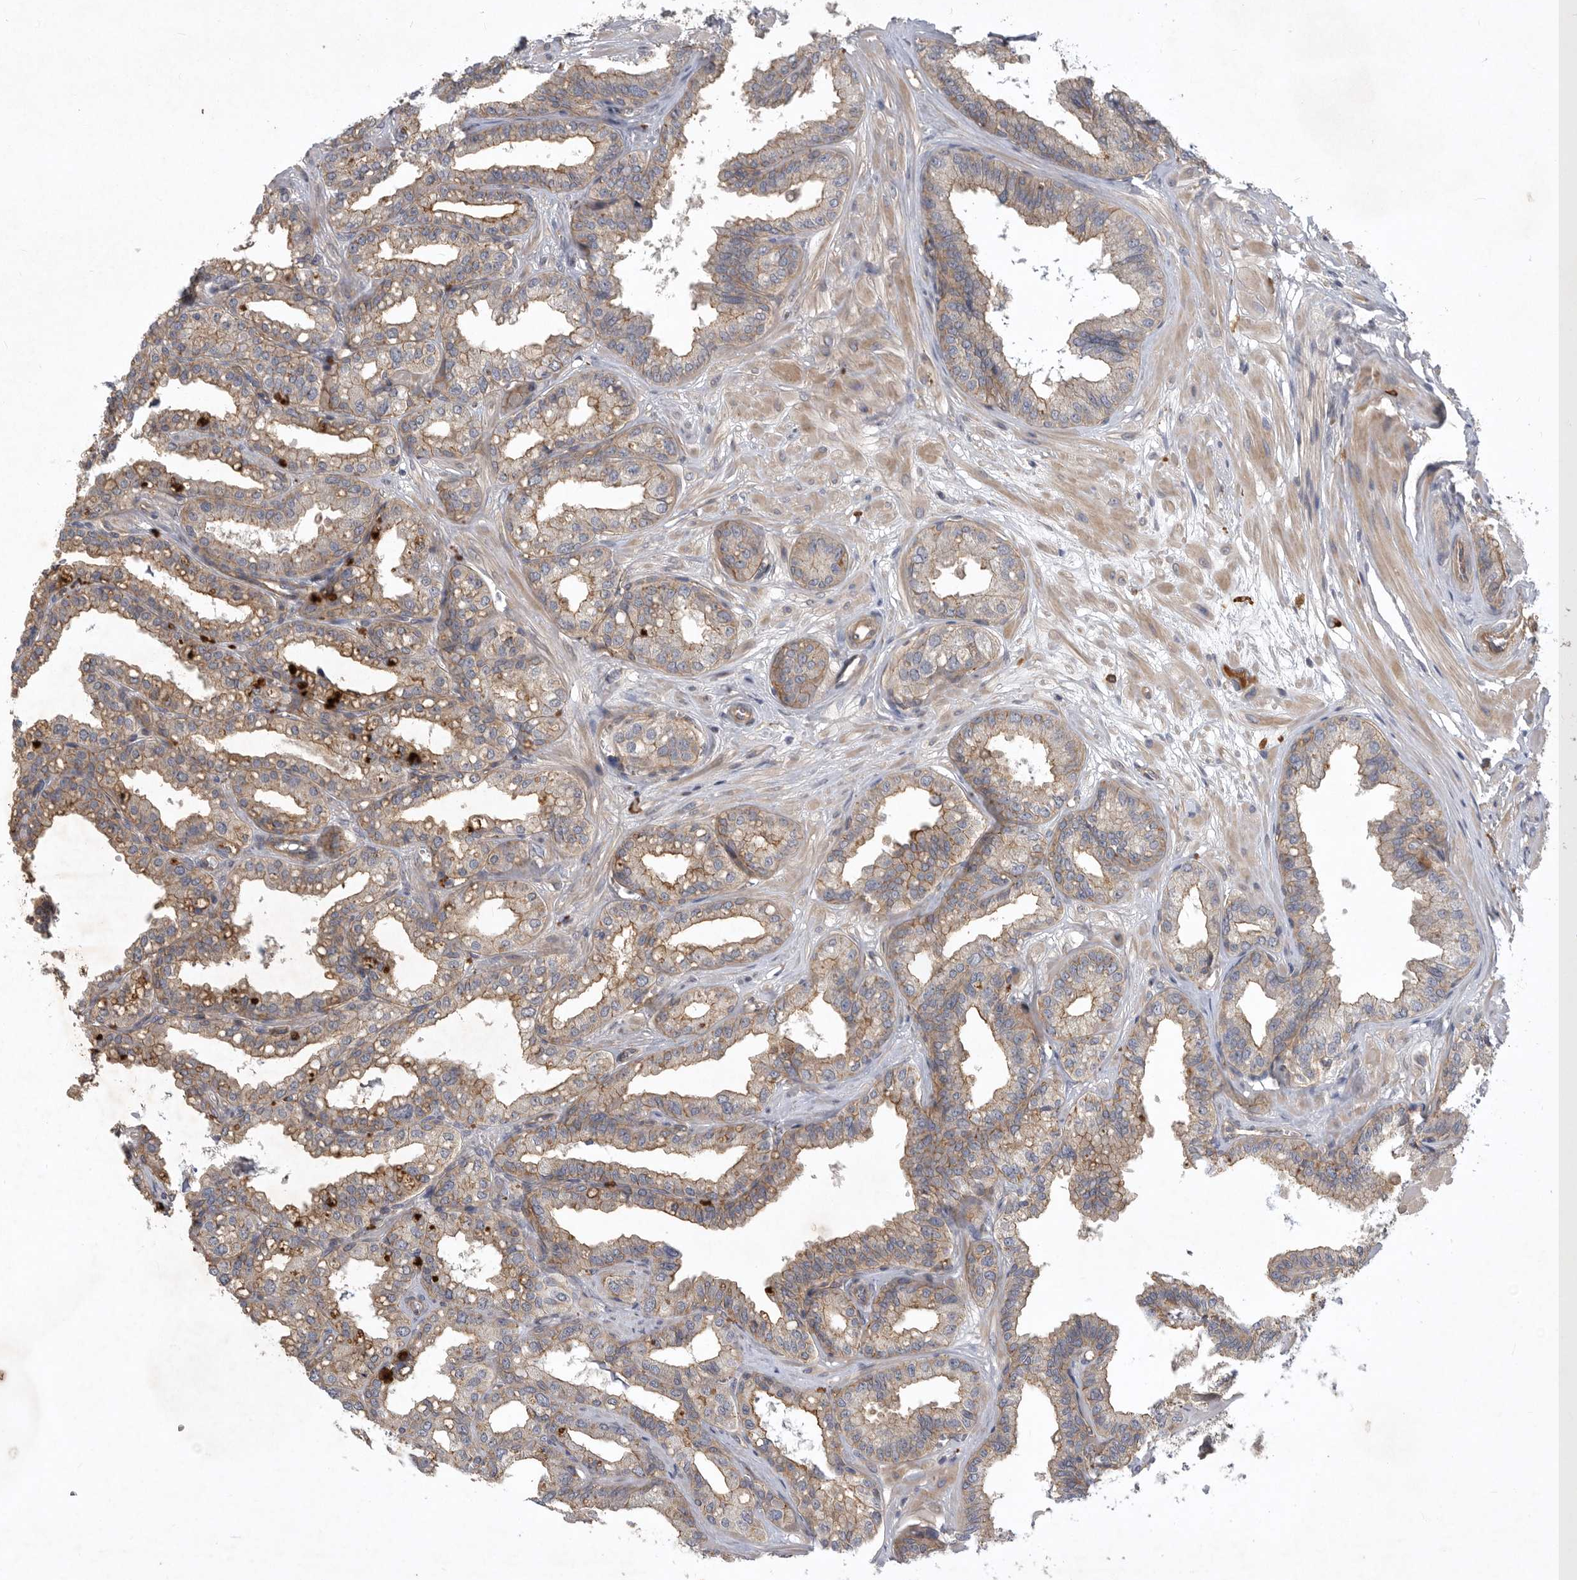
{"staining": {"intensity": "weak", "quantity": ">75%", "location": "cytoplasmic/membranous"}, "tissue": "seminal vesicle", "cell_type": "Glandular cells", "image_type": "normal", "snomed": [{"axis": "morphology", "description": "Normal tissue, NOS"}, {"axis": "topography", "description": "Prostate"}, {"axis": "topography", "description": "Seminal veicle"}], "caption": "This histopathology image displays IHC staining of benign human seminal vesicle, with low weak cytoplasmic/membranous expression in approximately >75% of glandular cells.", "gene": "MLPH", "patient": {"sex": "male", "age": 51}}